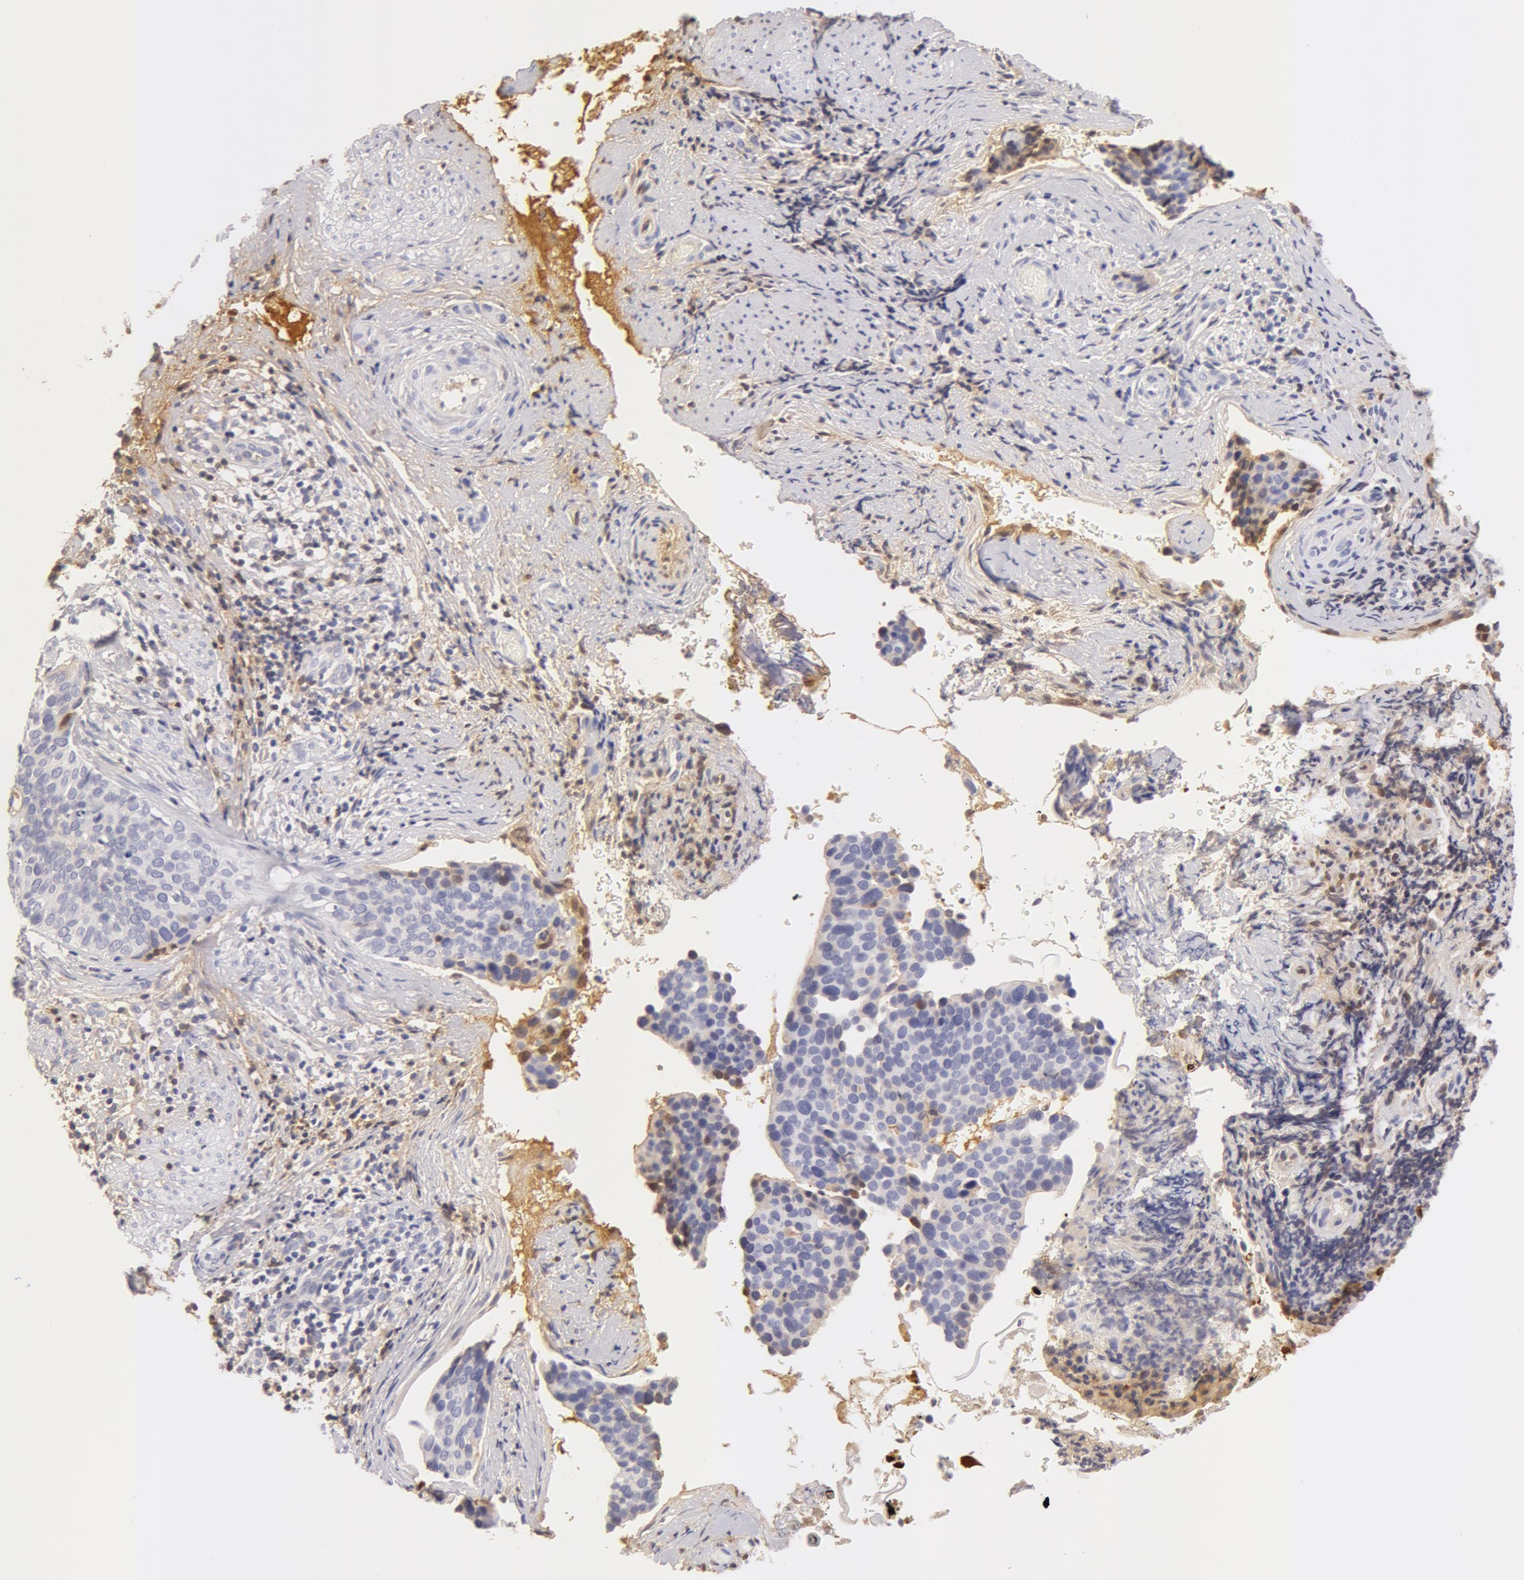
{"staining": {"intensity": "negative", "quantity": "none", "location": "none"}, "tissue": "cervical cancer", "cell_type": "Tumor cells", "image_type": "cancer", "snomed": [{"axis": "morphology", "description": "Squamous cell carcinoma, NOS"}, {"axis": "topography", "description": "Cervix"}], "caption": "This is a micrograph of immunohistochemistry (IHC) staining of cervical cancer, which shows no expression in tumor cells. (DAB (3,3'-diaminobenzidine) IHC with hematoxylin counter stain).", "gene": "GC", "patient": {"sex": "female", "age": 31}}